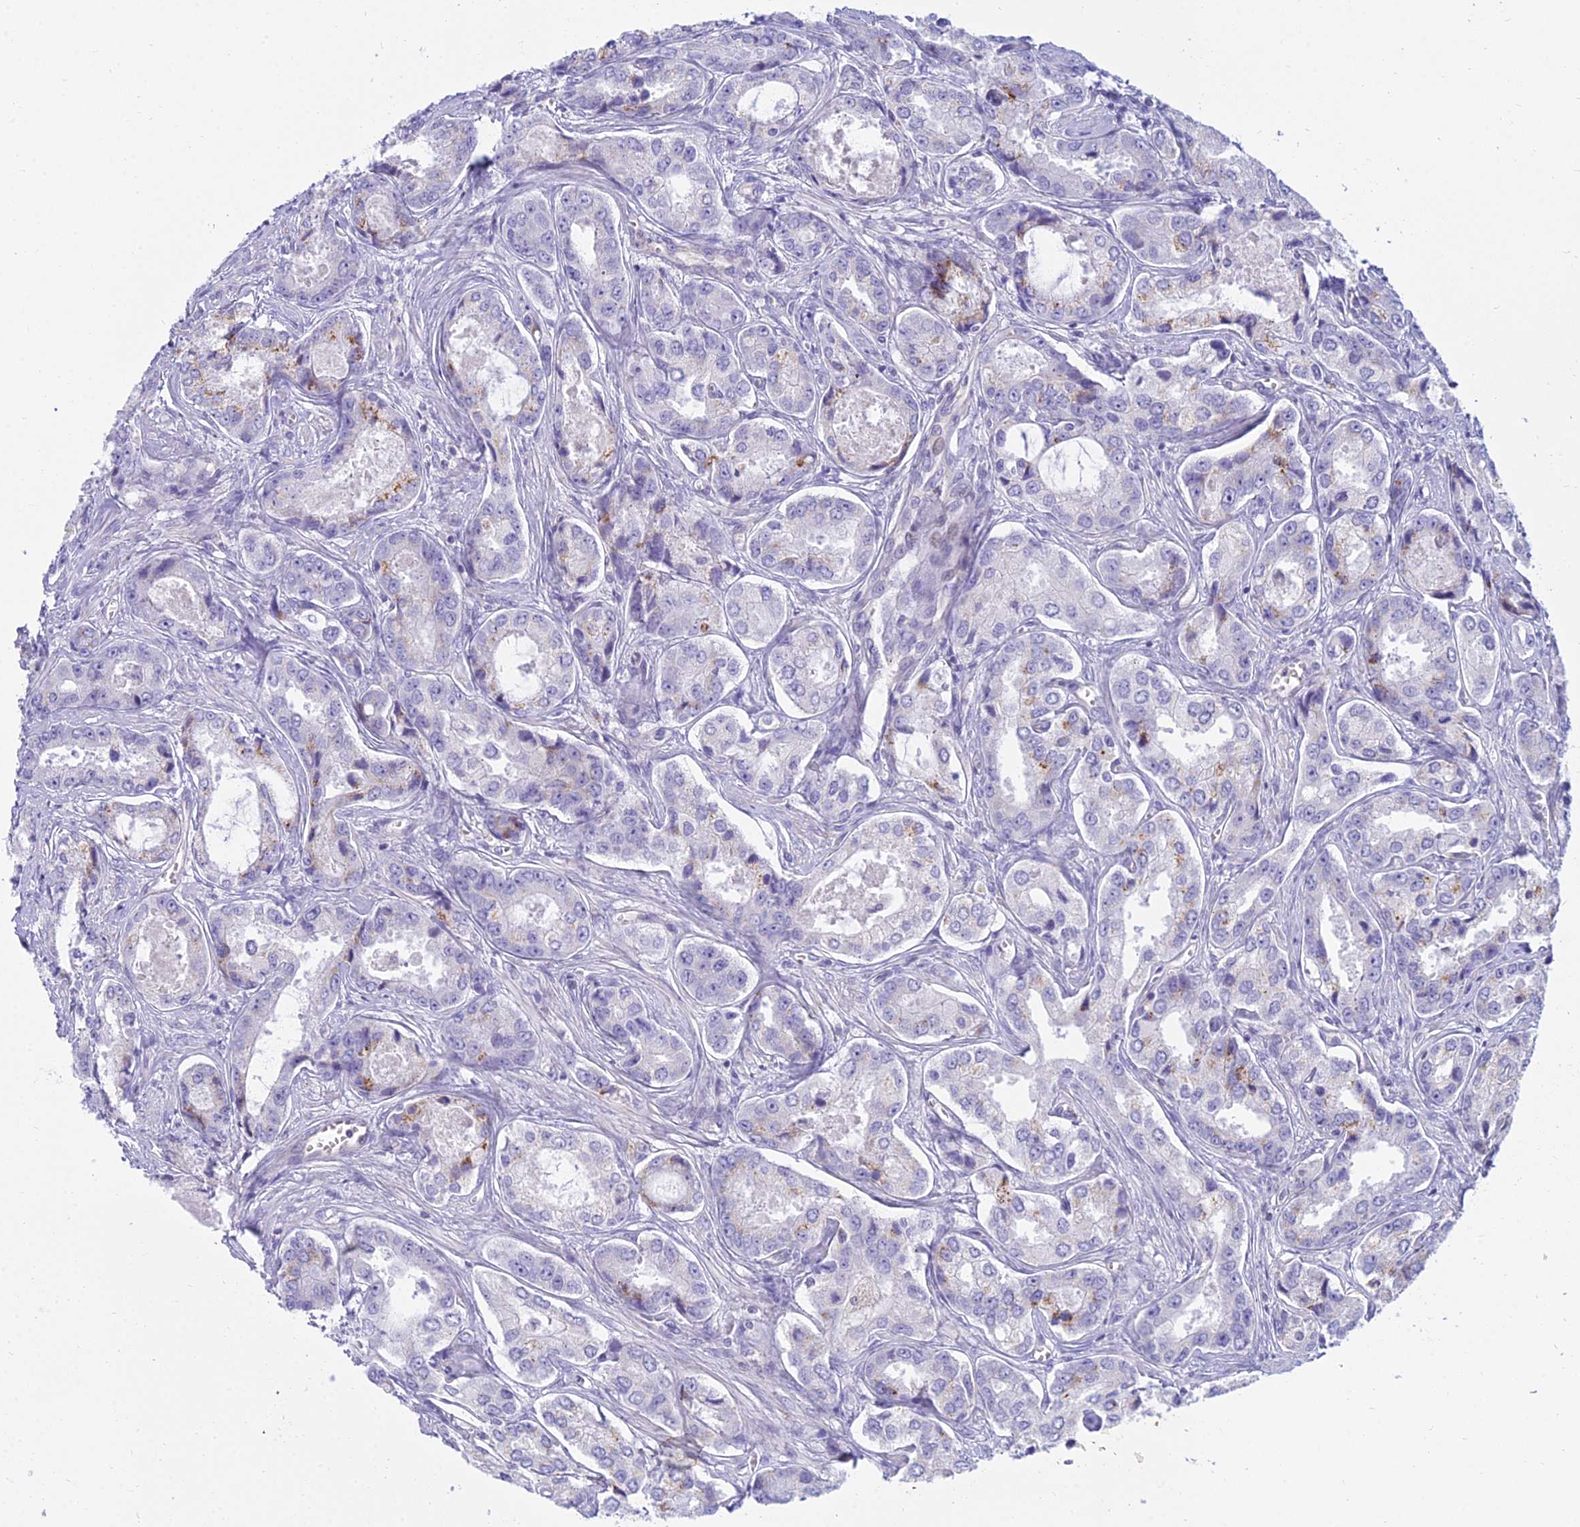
{"staining": {"intensity": "moderate", "quantity": "<25%", "location": "cytoplasmic/membranous"}, "tissue": "prostate cancer", "cell_type": "Tumor cells", "image_type": "cancer", "snomed": [{"axis": "morphology", "description": "Adenocarcinoma, Low grade"}, {"axis": "topography", "description": "Prostate"}], "caption": "Human prostate adenocarcinoma (low-grade) stained with a brown dye demonstrates moderate cytoplasmic/membranous positive expression in about <25% of tumor cells.", "gene": "SMIM24", "patient": {"sex": "male", "age": 68}}